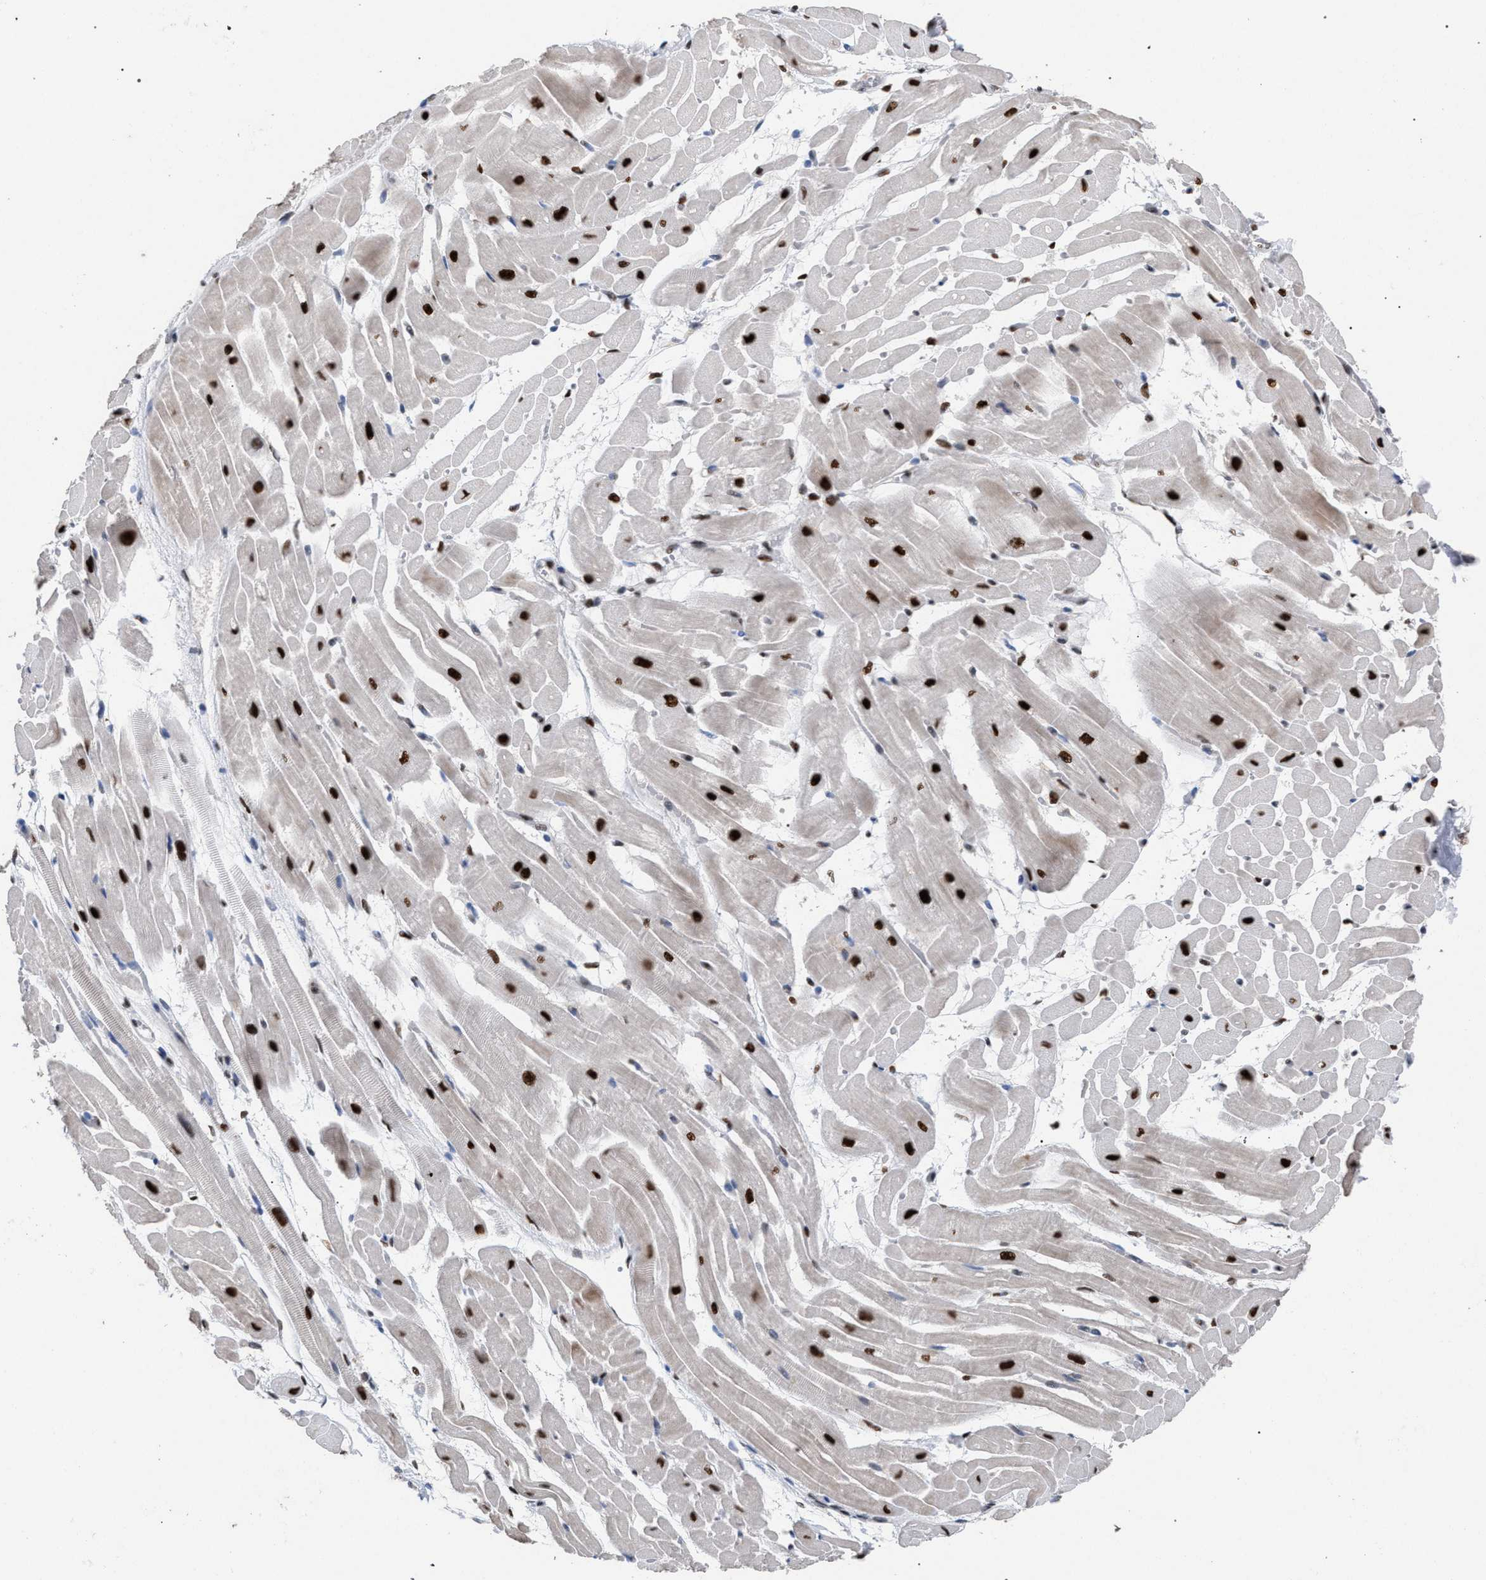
{"staining": {"intensity": "strong", "quantity": ">75%", "location": "nuclear"}, "tissue": "heart muscle", "cell_type": "Cardiomyocytes", "image_type": "normal", "snomed": [{"axis": "morphology", "description": "Normal tissue, NOS"}, {"axis": "topography", "description": "Heart"}], "caption": "Cardiomyocytes demonstrate high levels of strong nuclear staining in approximately >75% of cells in normal heart muscle.", "gene": "TP53BP1", "patient": {"sex": "male", "age": 45}}